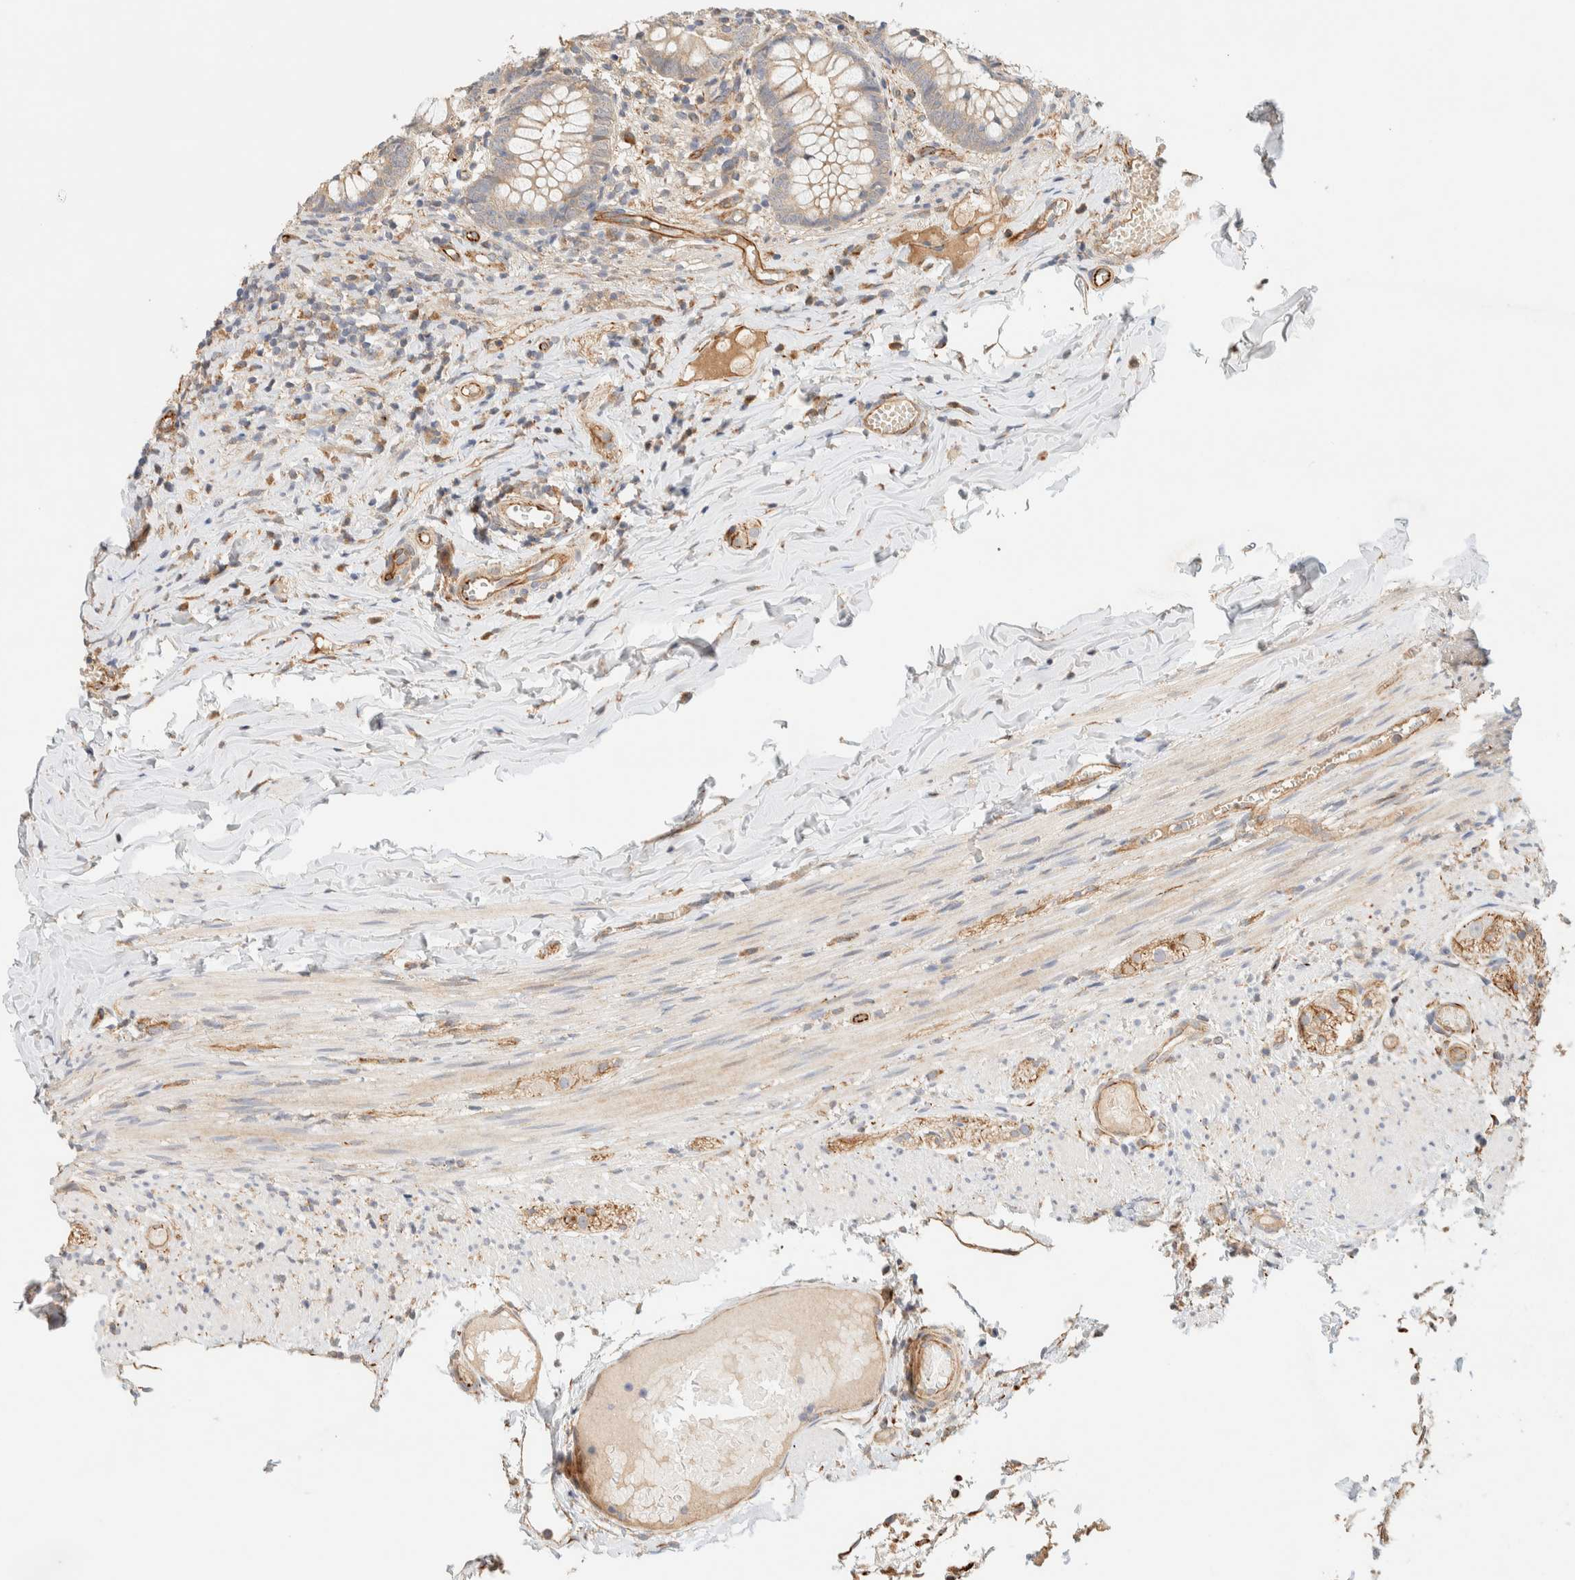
{"staining": {"intensity": "weak", "quantity": ">75%", "location": "cytoplasmic/membranous"}, "tissue": "appendix", "cell_type": "Glandular cells", "image_type": "normal", "snomed": [{"axis": "morphology", "description": "Normal tissue, NOS"}, {"axis": "topography", "description": "Appendix"}], "caption": "This is an image of immunohistochemistry staining of benign appendix, which shows weak positivity in the cytoplasmic/membranous of glandular cells.", "gene": "FAT1", "patient": {"sex": "male", "age": 8}}